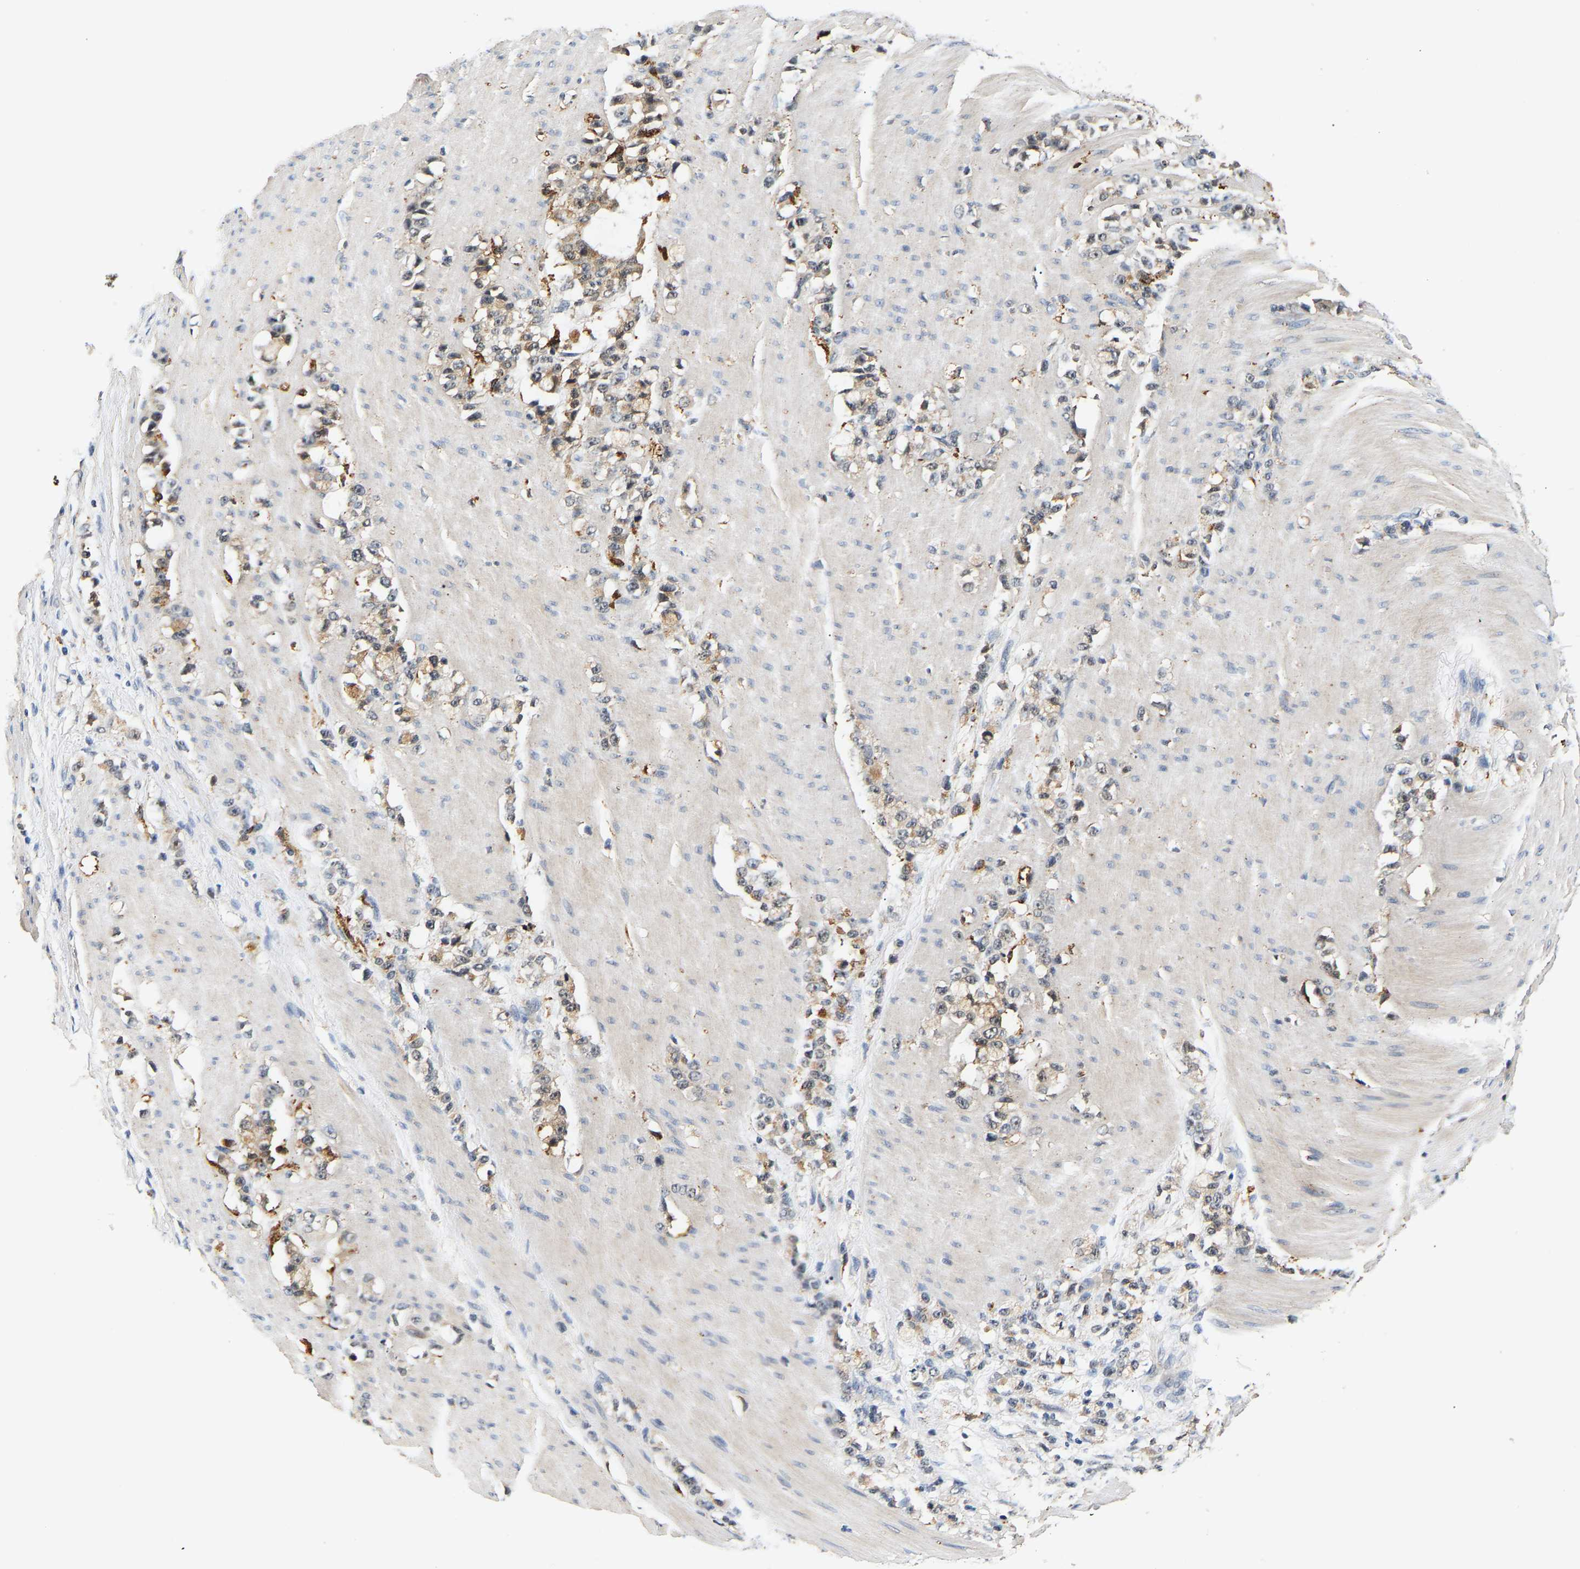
{"staining": {"intensity": "weak", "quantity": ">75%", "location": "cytoplasmic/membranous"}, "tissue": "stomach cancer", "cell_type": "Tumor cells", "image_type": "cancer", "snomed": [{"axis": "morphology", "description": "Adenocarcinoma, NOS"}, {"axis": "topography", "description": "Stomach, lower"}], "caption": "A low amount of weak cytoplasmic/membranous expression is appreciated in approximately >75% of tumor cells in adenocarcinoma (stomach) tissue. Immunohistochemistry stains the protein in brown and the nuclei are stained blue.", "gene": "SMU1", "patient": {"sex": "male", "age": 88}}